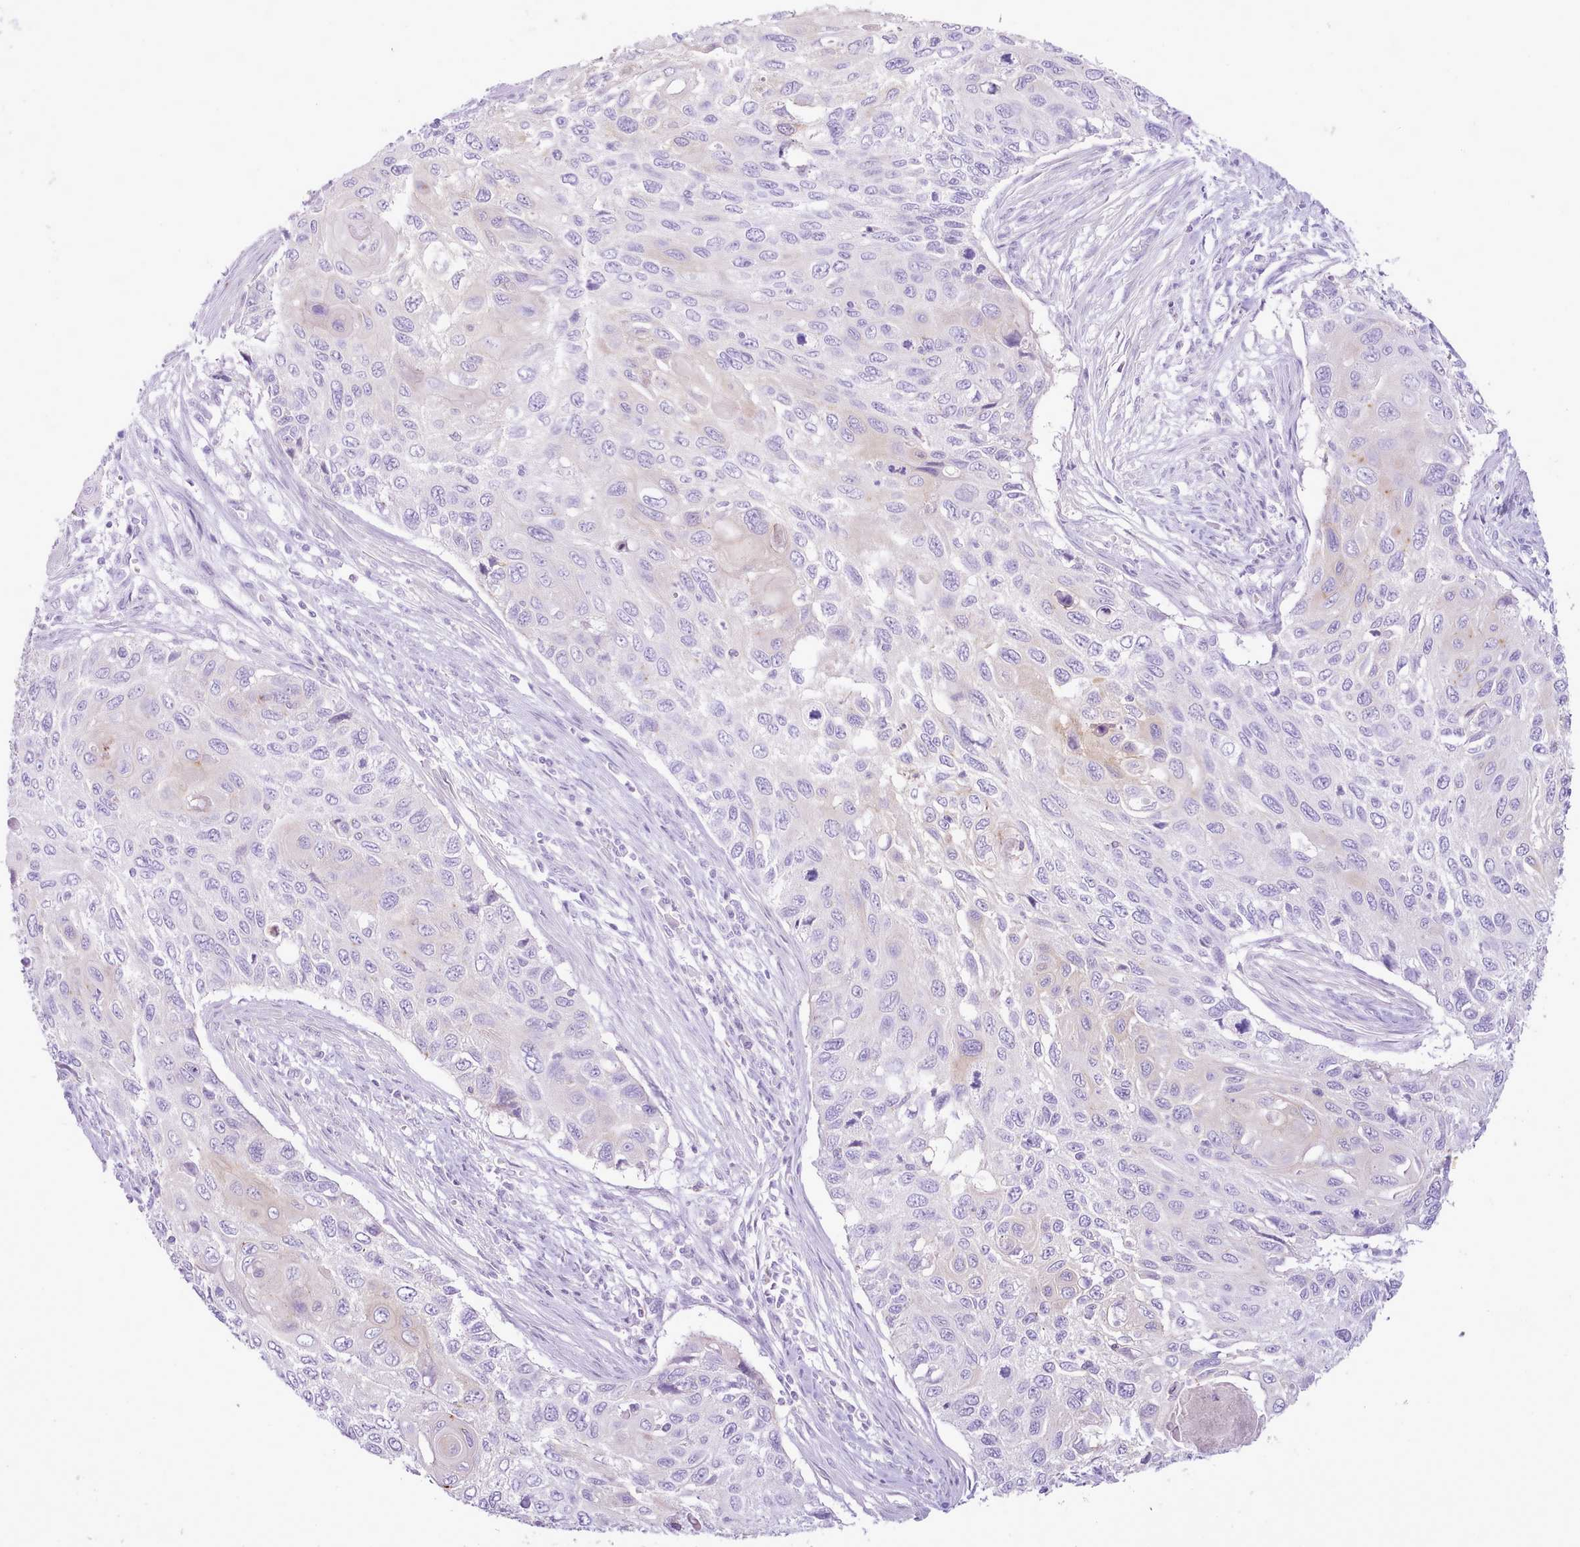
{"staining": {"intensity": "negative", "quantity": "none", "location": "none"}, "tissue": "cervical cancer", "cell_type": "Tumor cells", "image_type": "cancer", "snomed": [{"axis": "morphology", "description": "Squamous cell carcinoma, NOS"}, {"axis": "topography", "description": "Cervix"}], "caption": "This is an immunohistochemistry image of cervical cancer. There is no expression in tumor cells.", "gene": "MDFI", "patient": {"sex": "female", "age": 70}}